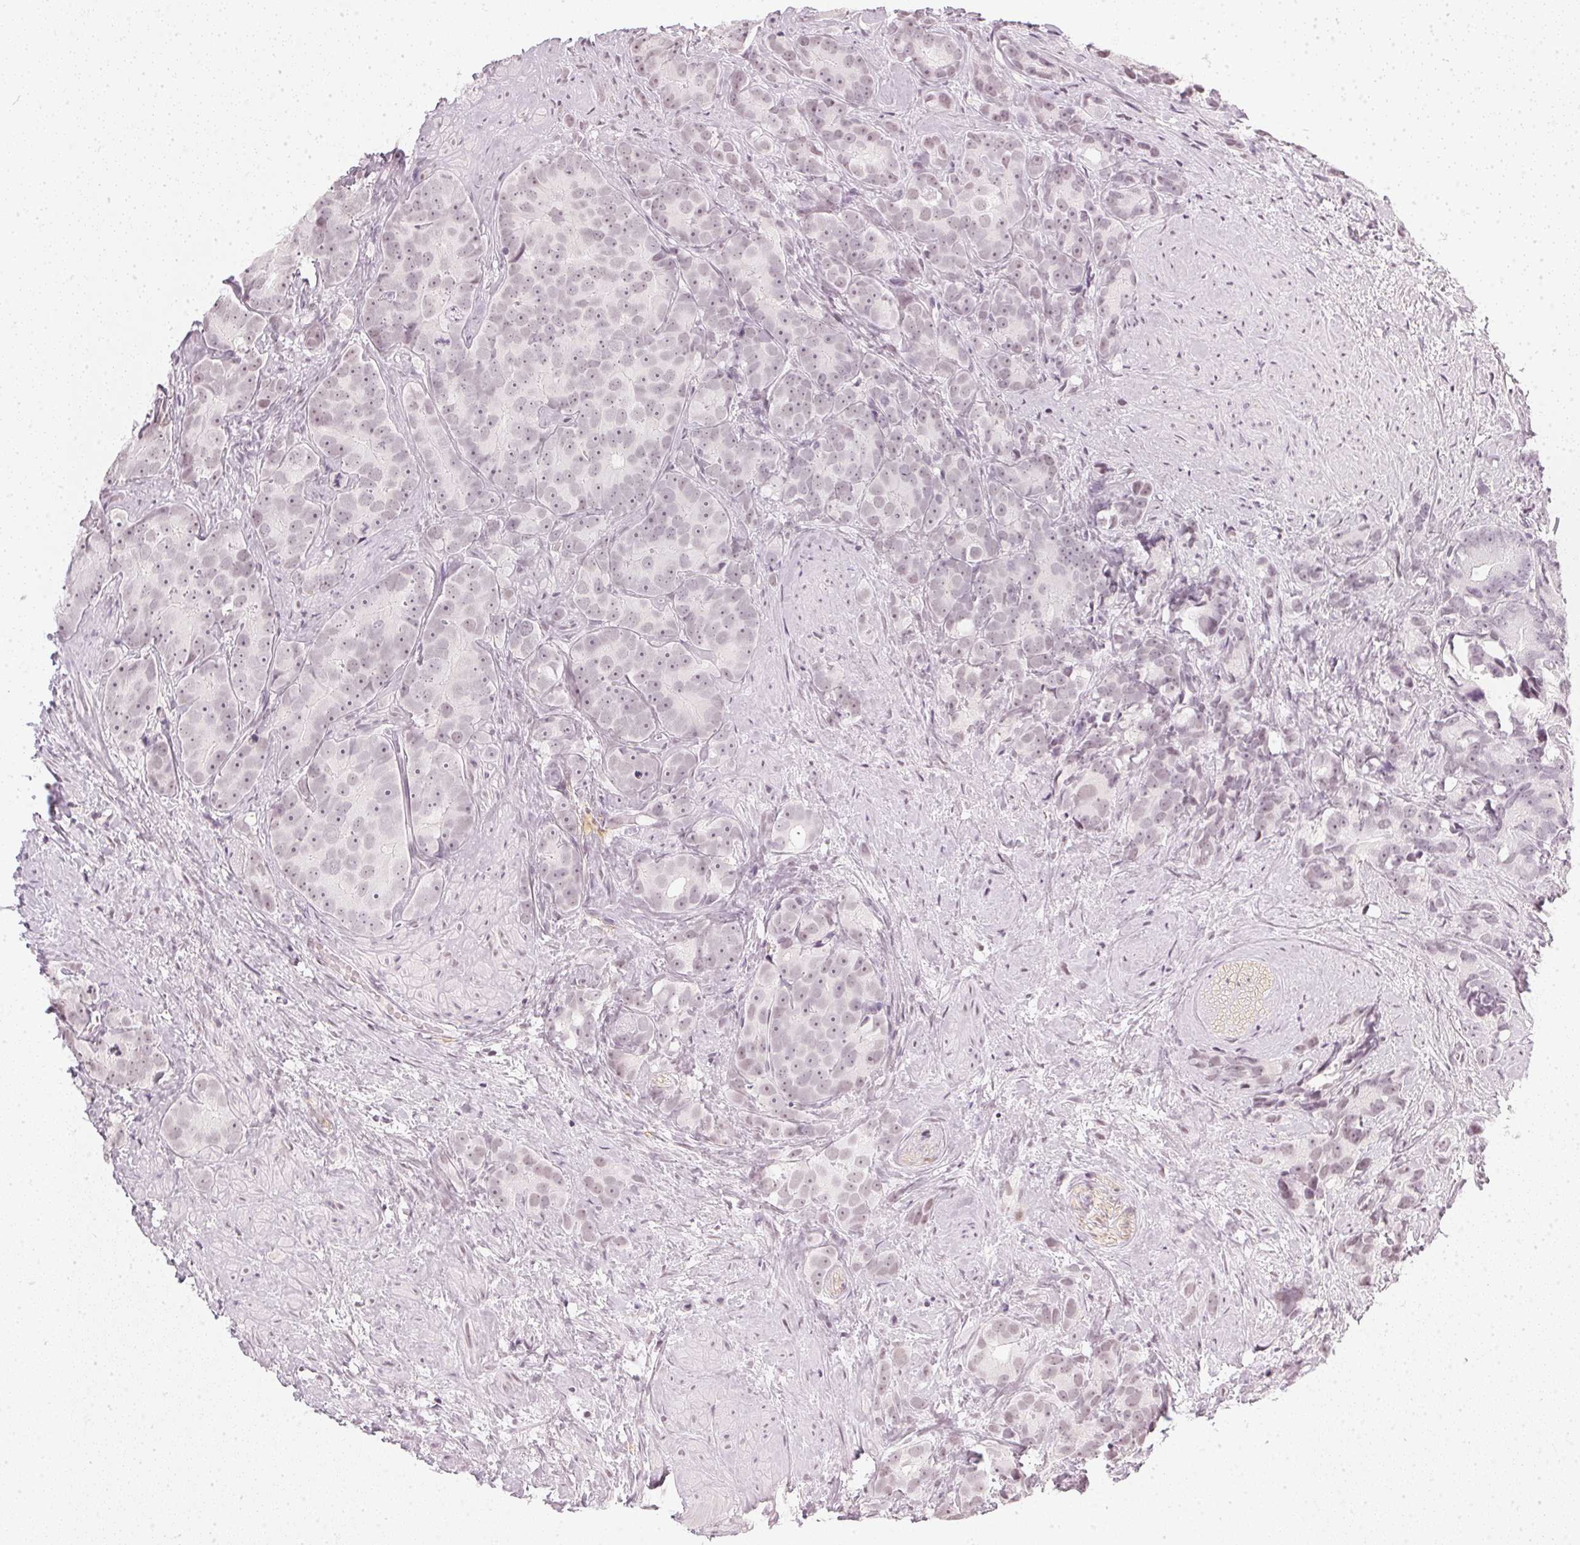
{"staining": {"intensity": "weak", "quantity": "<25%", "location": "nuclear"}, "tissue": "prostate cancer", "cell_type": "Tumor cells", "image_type": "cancer", "snomed": [{"axis": "morphology", "description": "Adenocarcinoma, High grade"}, {"axis": "topography", "description": "Prostate"}], "caption": "Immunohistochemistry photomicrograph of prostate adenocarcinoma (high-grade) stained for a protein (brown), which demonstrates no staining in tumor cells.", "gene": "DNAJC6", "patient": {"sex": "male", "age": 90}}